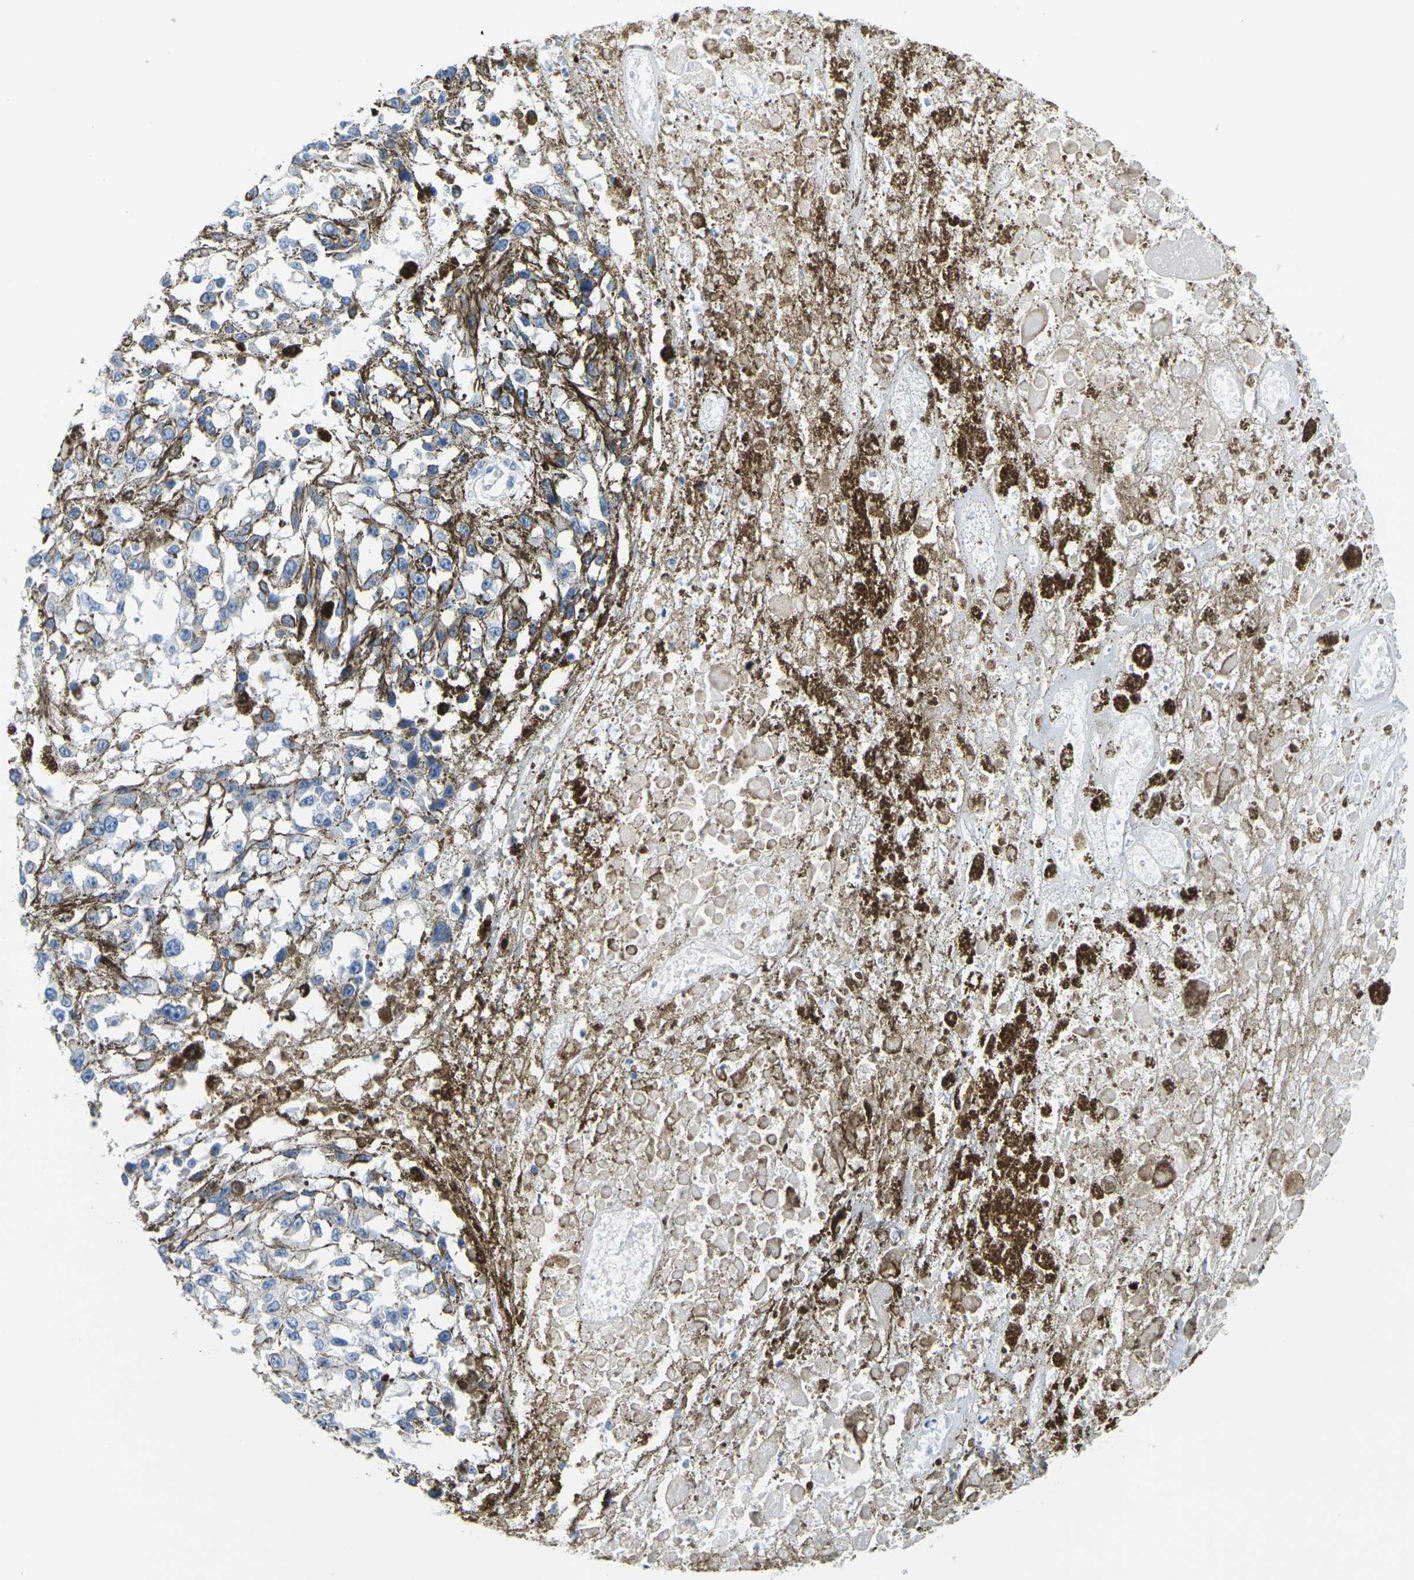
{"staining": {"intensity": "negative", "quantity": "none", "location": "none"}, "tissue": "melanoma", "cell_type": "Tumor cells", "image_type": "cancer", "snomed": [{"axis": "morphology", "description": "Malignant melanoma, Metastatic site"}, {"axis": "topography", "description": "Lymph node"}], "caption": "Melanoma stained for a protein using IHC exhibits no positivity tumor cells.", "gene": "FAM3D", "patient": {"sex": "male", "age": 59}}